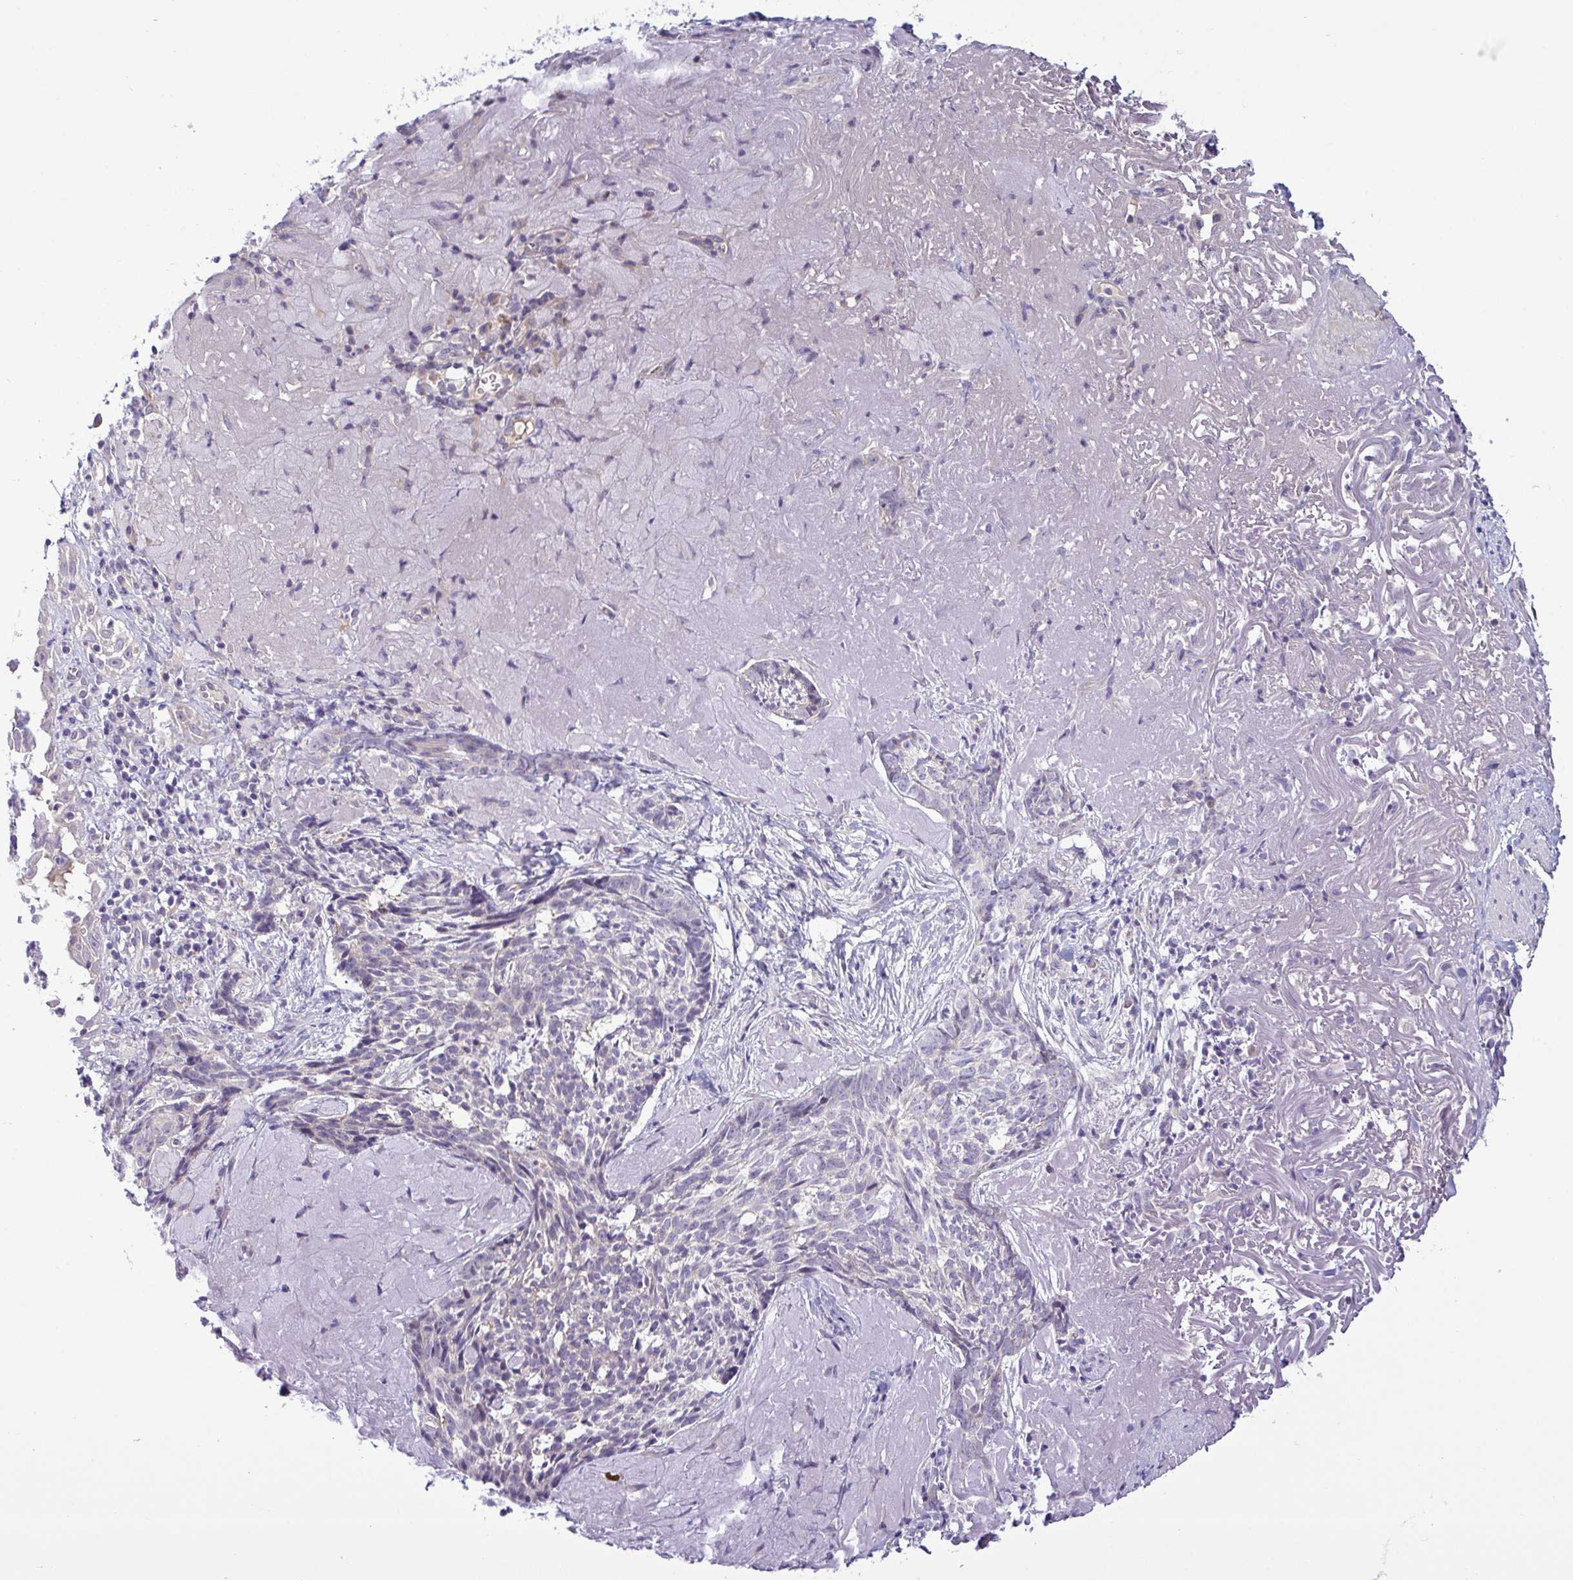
{"staining": {"intensity": "negative", "quantity": "none", "location": "none"}, "tissue": "skin cancer", "cell_type": "Tumor cells", "image_type": "cancer", "snomed": [{"axis": "morphology", "description": "Basal cell carcinoma"}, {"axis": "topography", "description": "Skin"}, {"axis": "topography", "description": "Skin of face"}], "caption": "Immunohistochemical staining of skin basal cell carcinoma displays no significant expression in tumor cells.", "gene": "SYNPO2L", "patient": {"sex": "female", "age": 95}}